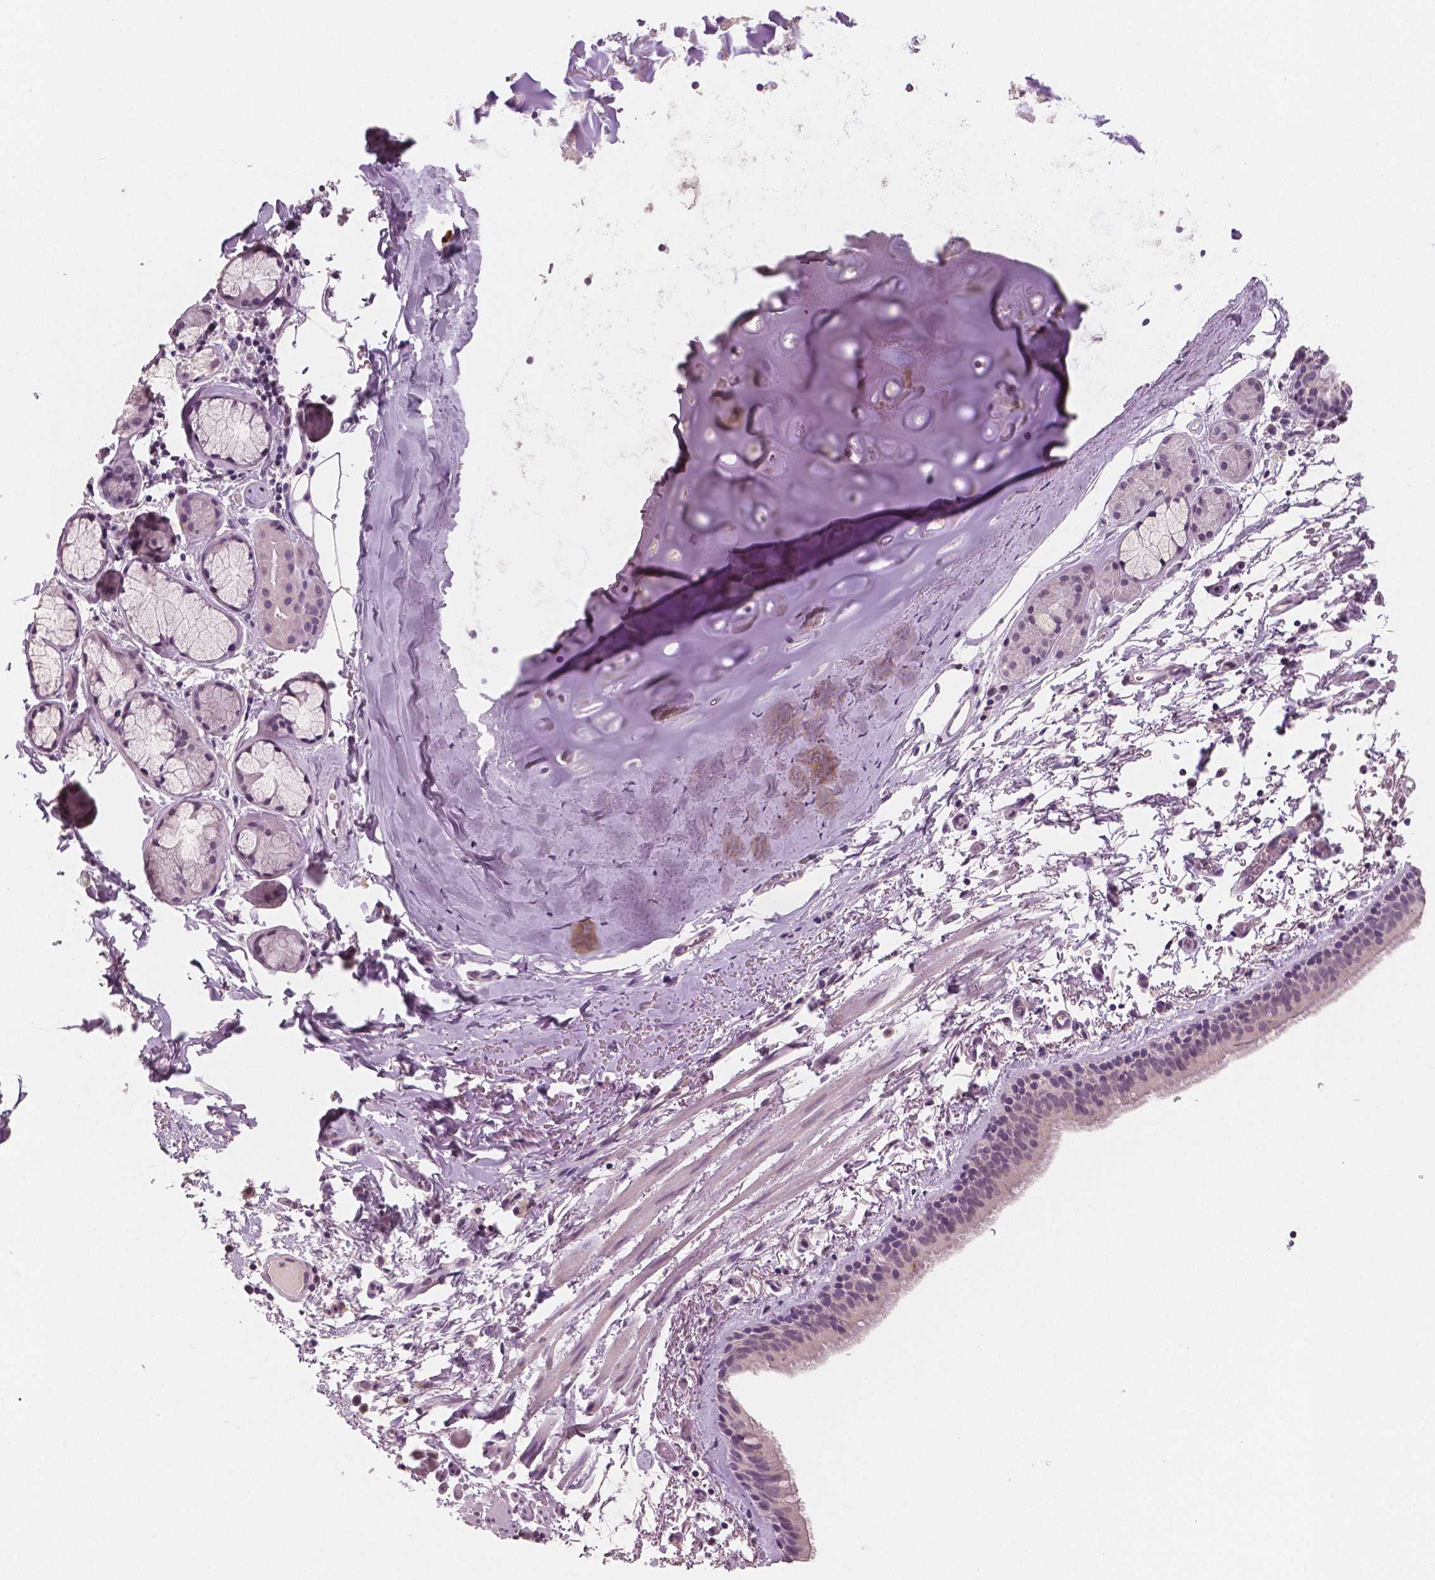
{"staining": {"intensity": "negative", "quantity": "none", "location": "none"}, "tissue": "bronchus", "cell_type": "Respiratory epithelial cells", "image_type": "normal", "snomed": [{"axis": "morphology", "description": "Normal tissue, NOS"}, {"axis": "topography", "description": "Bronchus"}], "caption": "Immunohistochemistry (IHC) micrograph of unremarkable bronchus: human bronchus stained with DAB (3,3'-diaminobenzidine) displays no significant protein expression in respiratory epithelial cells.", "gene": "RNASE7", "patient": {"sex": "female", "age": 61}}